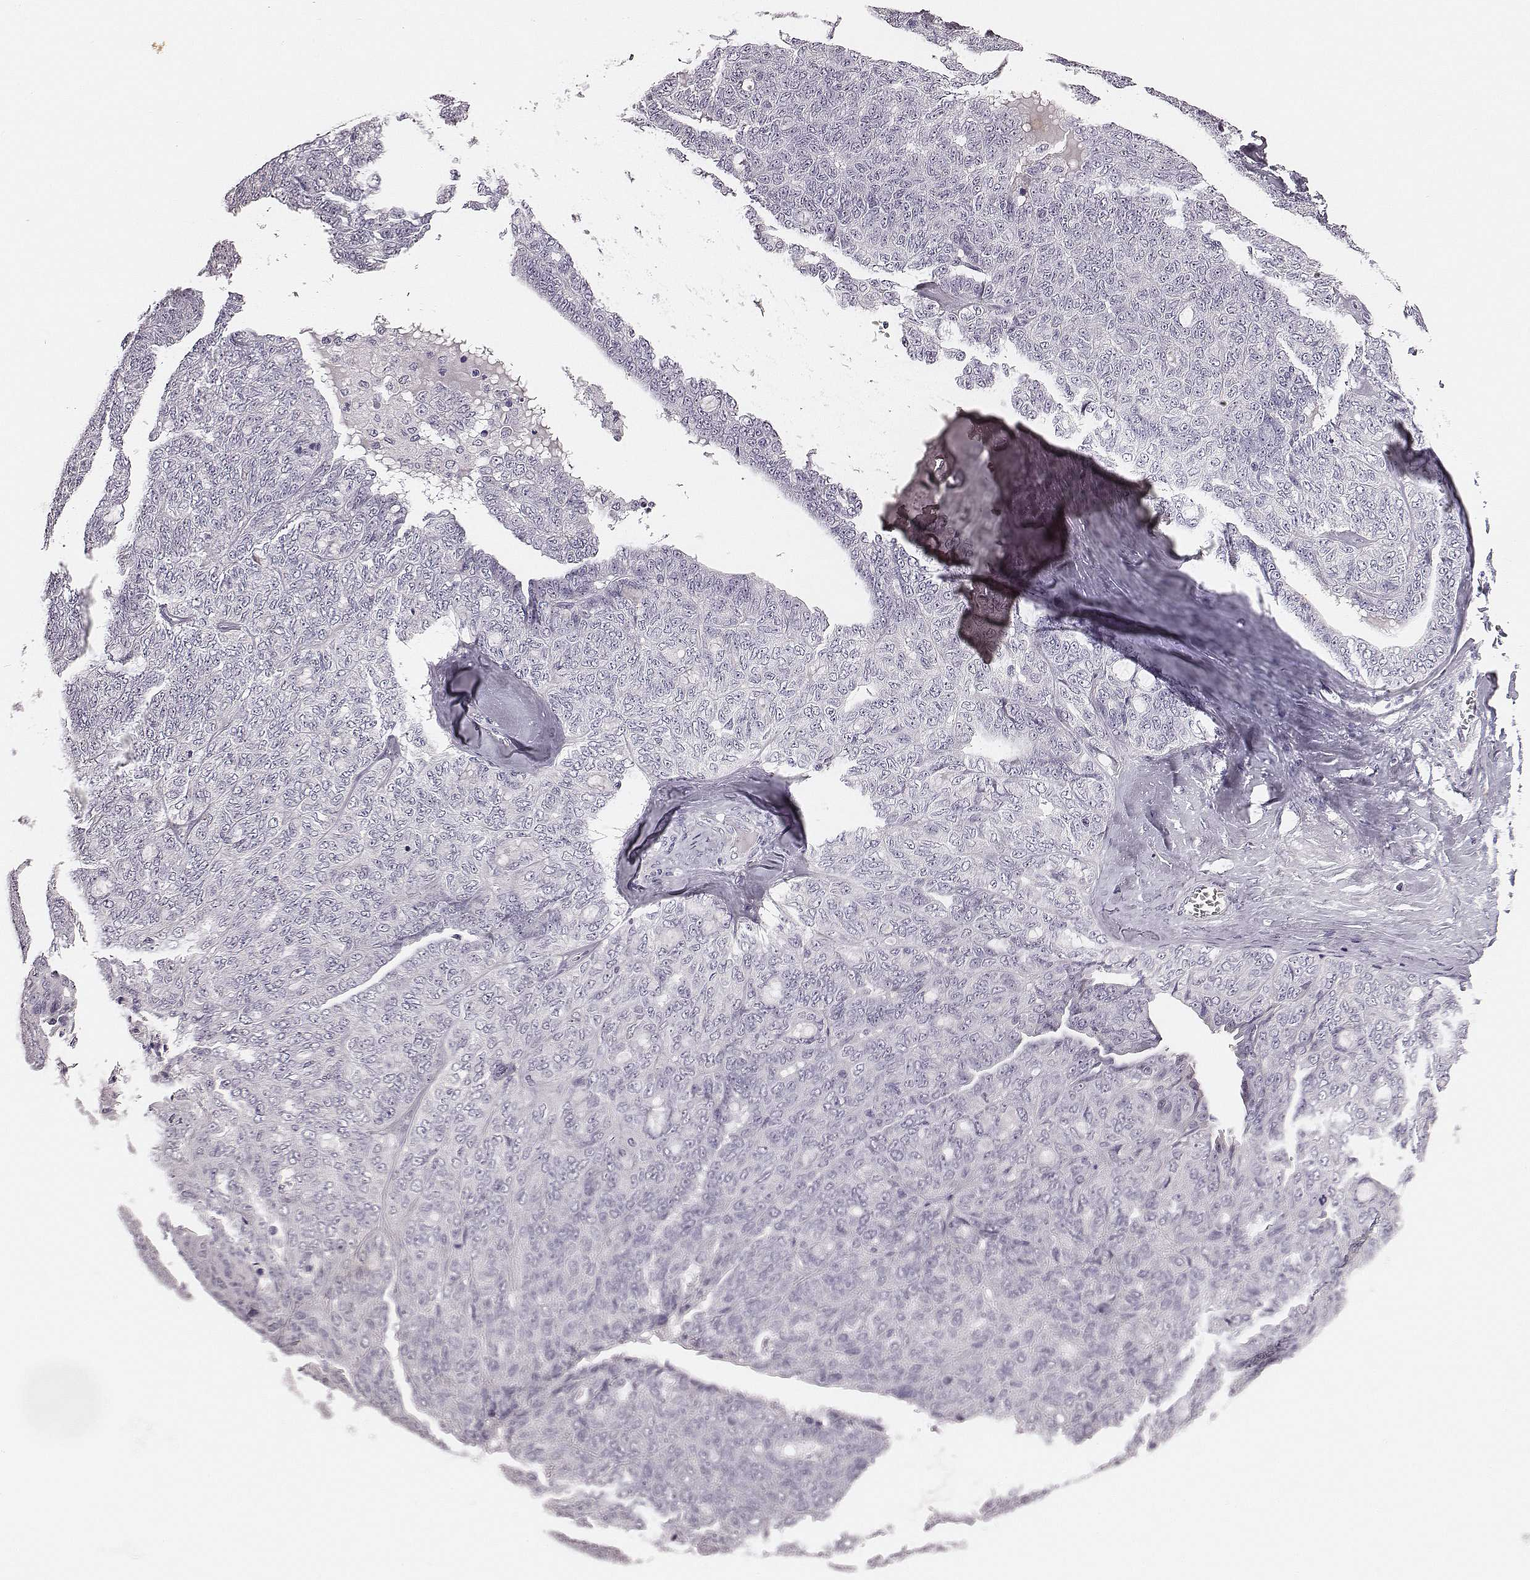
{"staining": {"intensity": "negative", "quantity": "none", "location": "none"}, "tissue": "ovarian cancer", "cell_type": "Tumor cells", "image_type": "cancer", "snomed": [{"axis": "morphology", "description": "Cystadenocarcinoma, serous, NOS"}, {"axis": "topography", "description": "Ovary"}], "caption": "Immunohistochemistry of human ovarian cancer (serous cystadenocarcinoma) demonstrates no expression in tumor cells.", "gene": "CSHL1", "patient": {"sex": "female", "age": 71}}